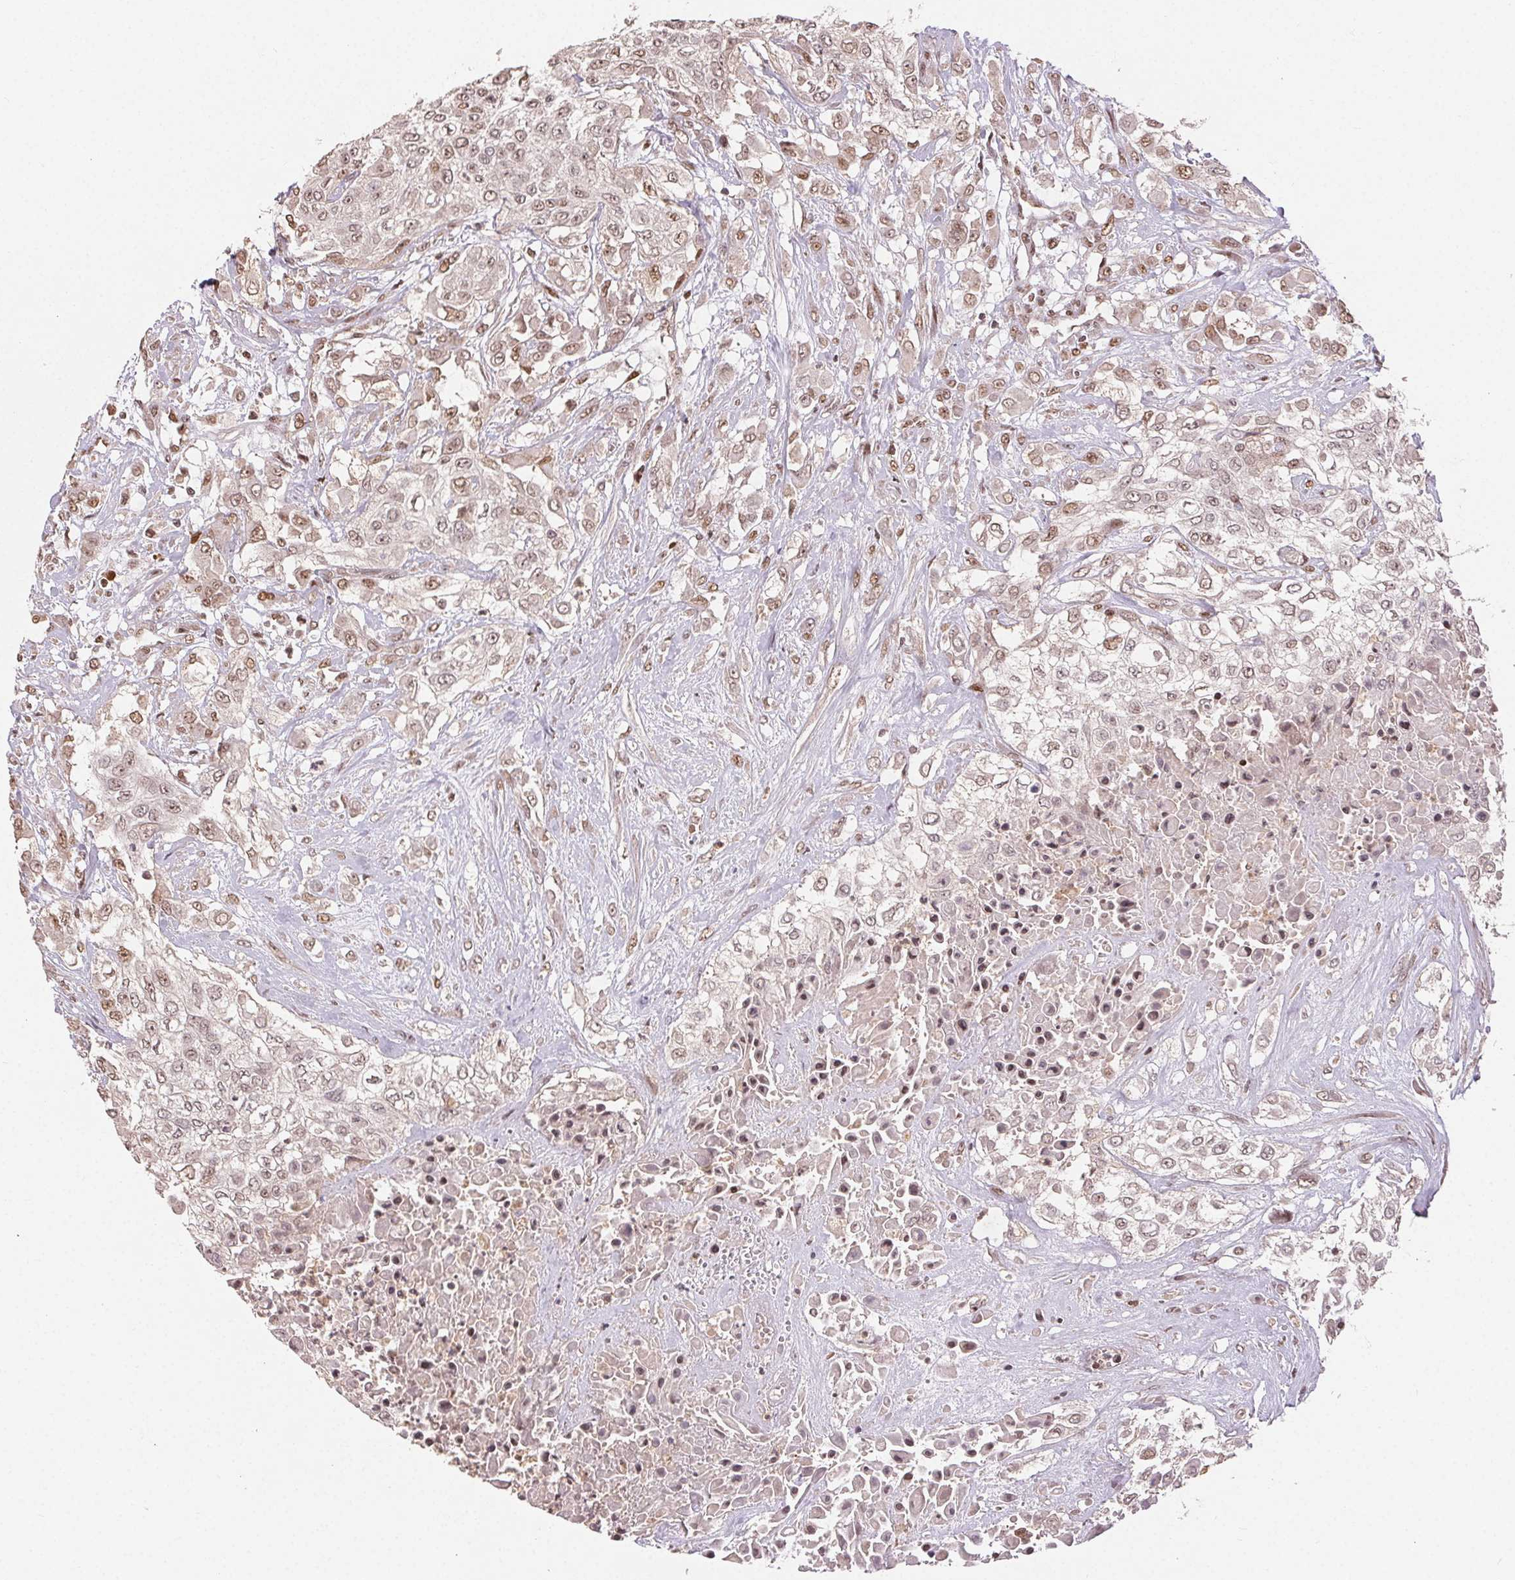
{"staining": {"intensity": "moderate", "quantity": ">75%", "location": "nuclear"}, "tissue": "urothelial cancer", "cell_type": "Tumor cells", "image_type": "cancer", "snomed": [{"axis": "morphology", "description": "Urothelial carcinoma, High grade"}, {"axis": "topography", "description": "Urinary bladder"}], "caption": "Urothelial carcinoma (high-grade) was stained to show a protein in brown. There is medium levels of moderate nuclear staining in approximately >75% of tumor cells.", "gene": "MAPKAPK2", "patient": {"sex": "male", "age": 57}}